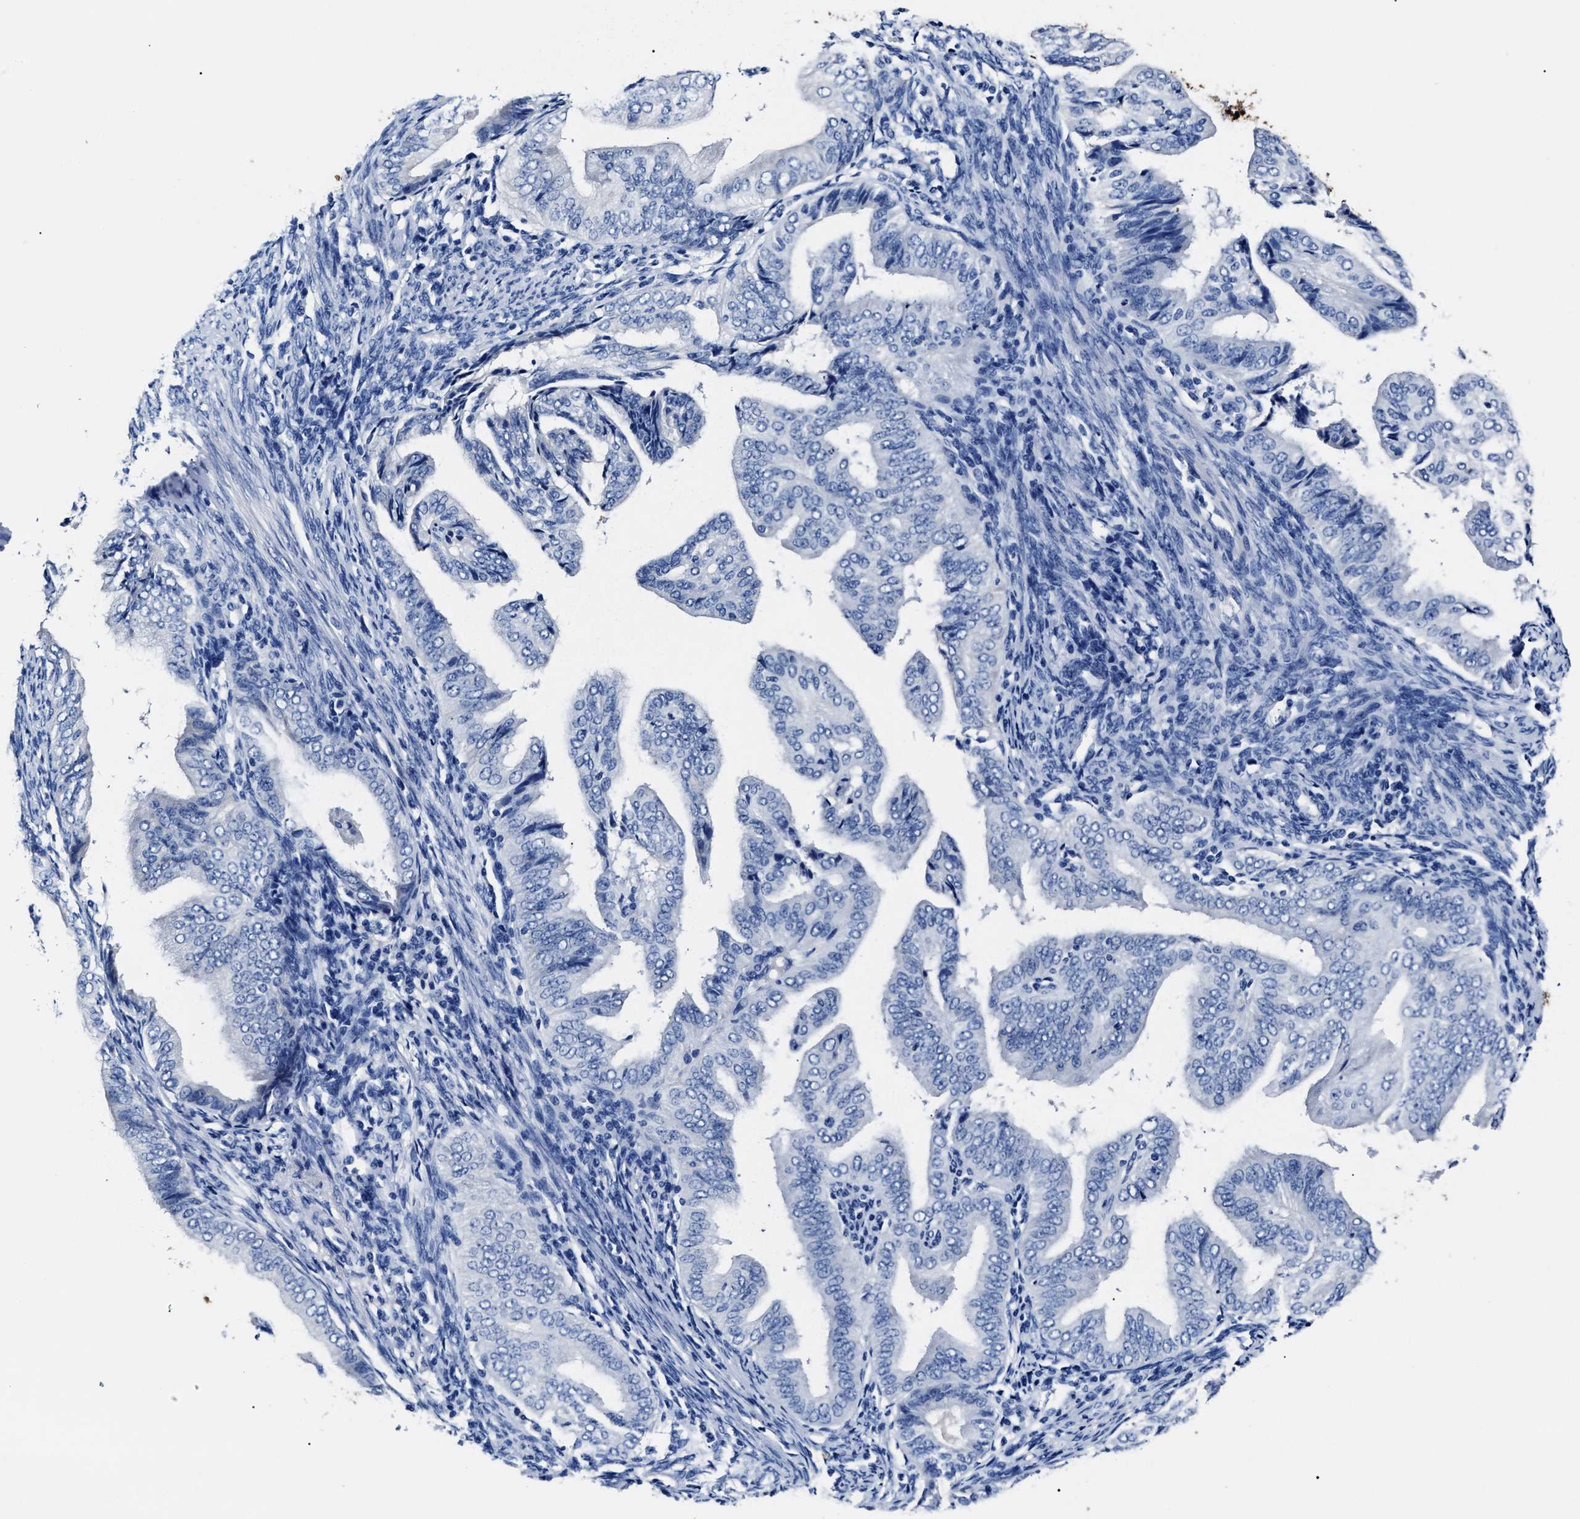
{"staining": {"intensity": "negative", "quantity": "none", "location": "none"}, "tissue": "endometrial cancer", "cell_type": "Tumor cells", "image_type": "cancer", "snomed": [{"axis": "morphology", "description": "Adenocarcinoma, NOS"}, {"axis": "topography", "description": "Endometrium"}], "caption": "Tumor cells are negative for protein expression in human endometrial cancer.", "gene": "ALPG", "patient": {"sex": "female", "age": 58}}